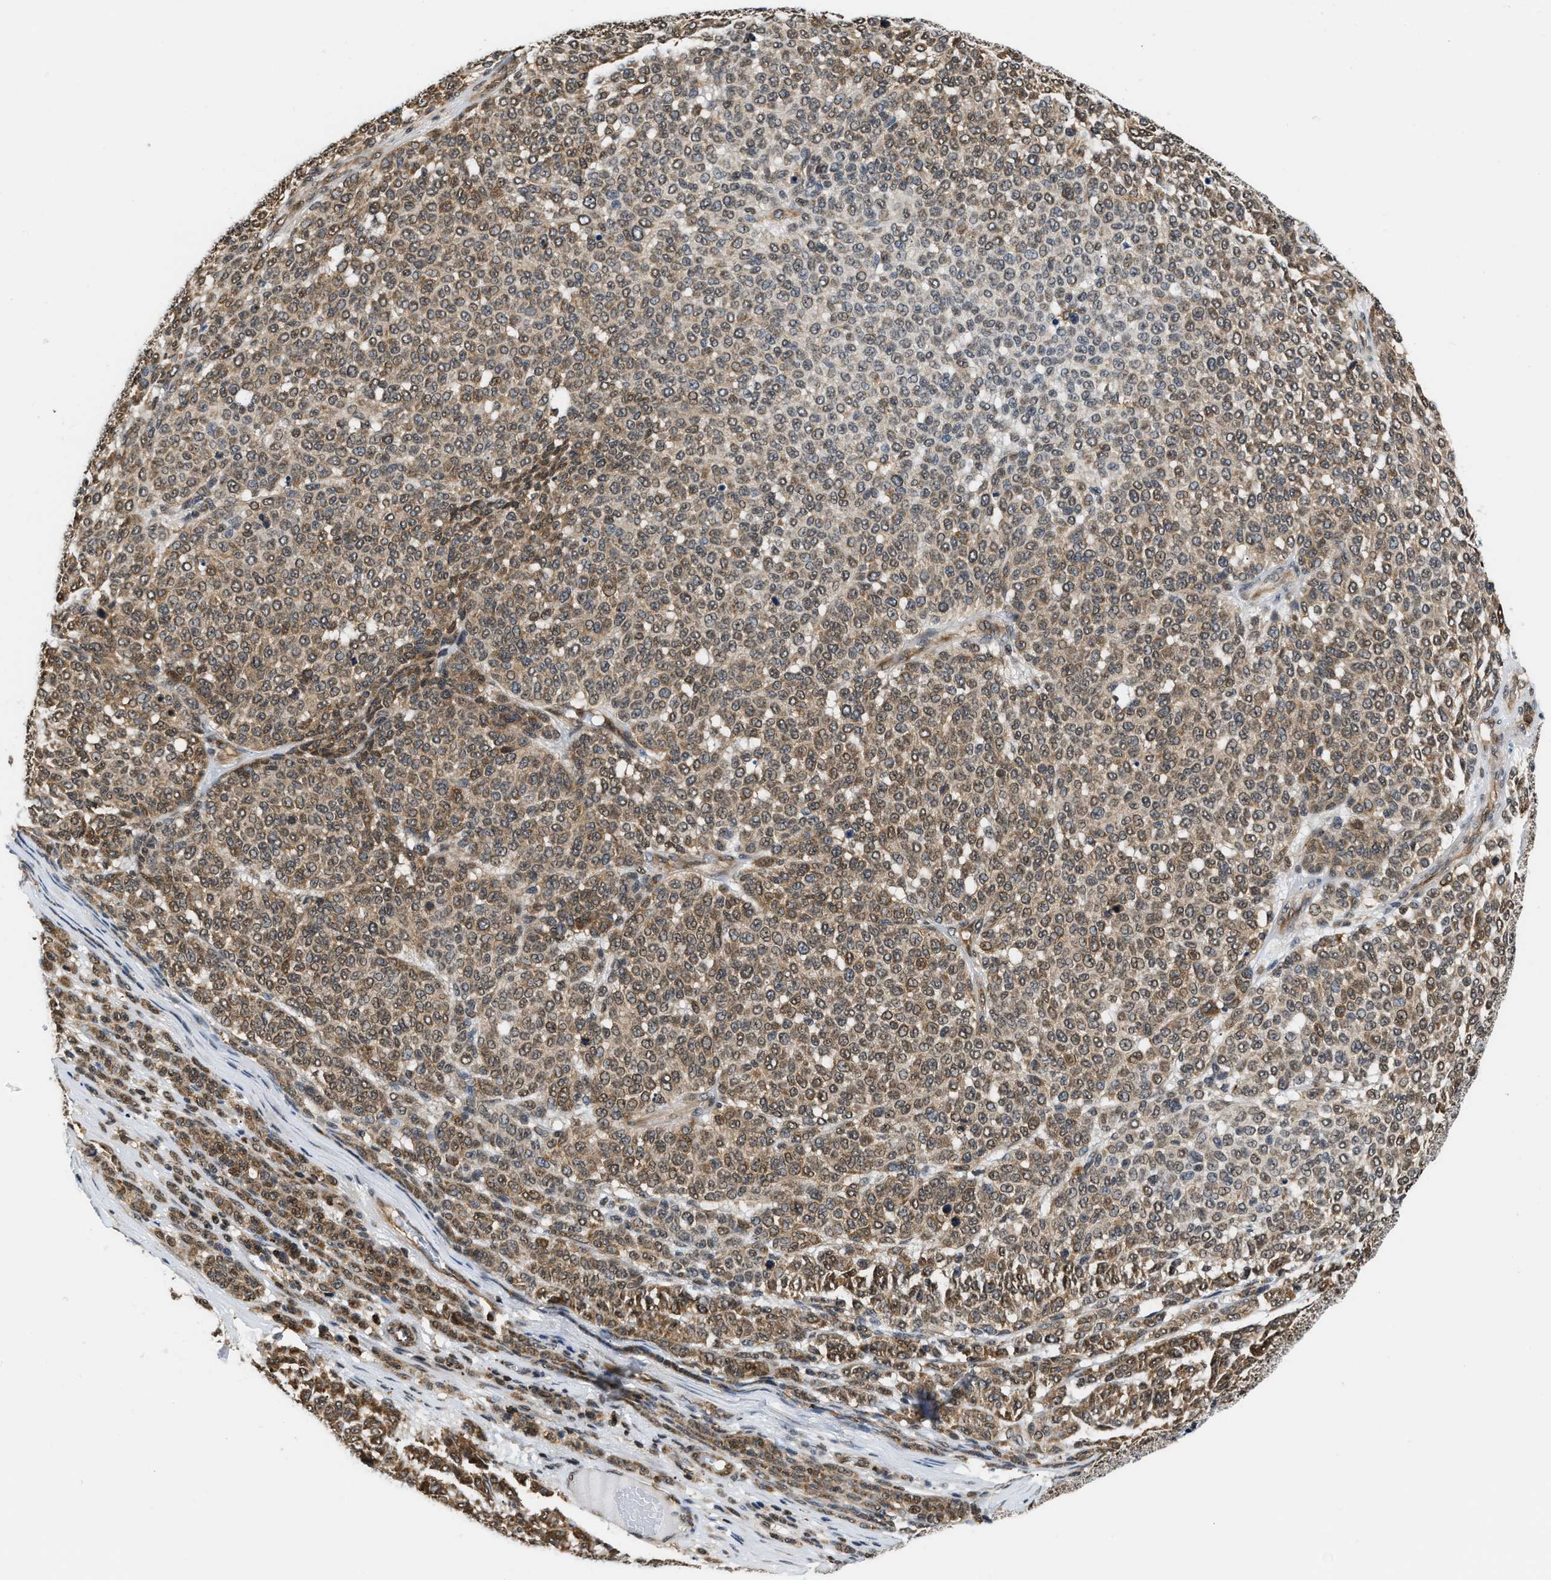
{"staining": {"intensity": "moderate", "quantity": ">75%", "location": "cytoplasmic/membranous,nuclear"}, "tissue": "melanoma", "cell_type": "Tumor cells", "image_type": "cancer", "snomed": [{"axis": "morphology", "description": "Malignant melanoma, NOS"}, {"axis": "topography", "description": "Skin"}], "caption": "Tumor cells show medium levels of moderate cytoplasmic/membranous and nuclear expression in approximately >75% of cells in melanoma.", "gene": "STK10", "patient": {"sex": "male", "age": 59}}